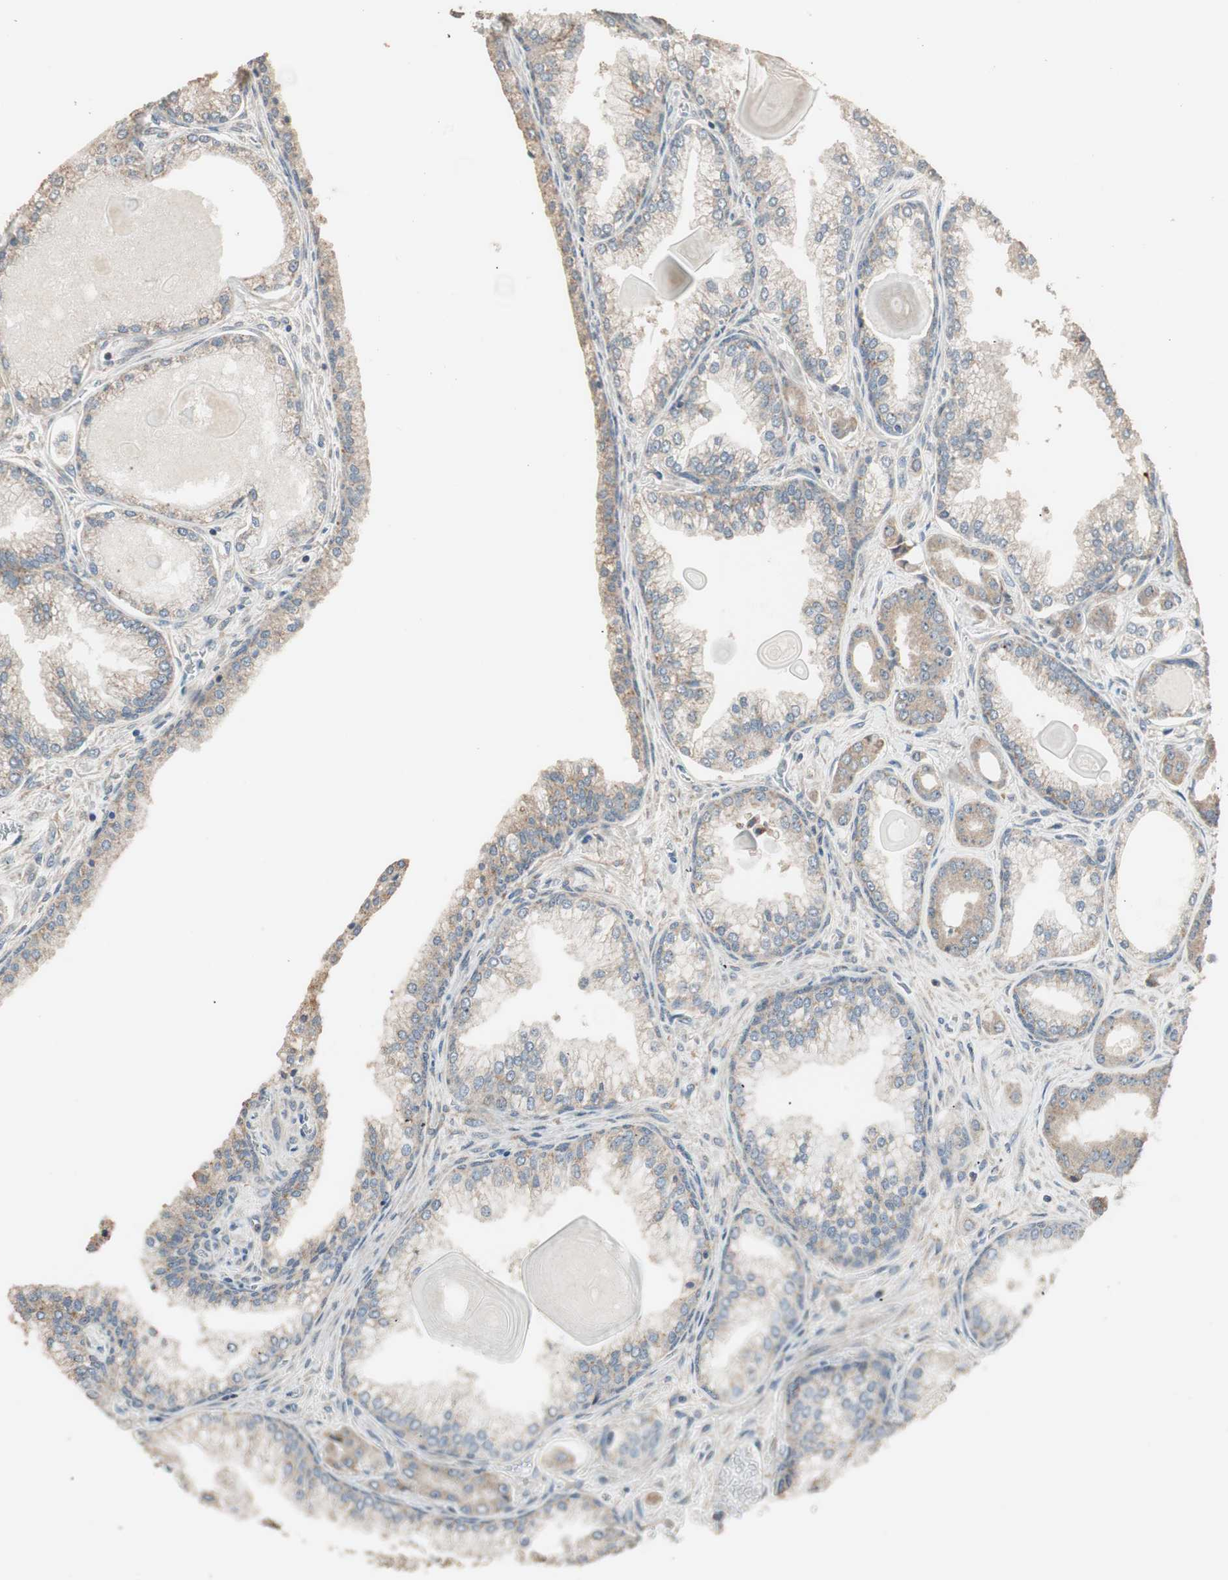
{"staining": {"intensity": "moderate", "quantity": ">75%", "location": "cytoplasmic/membranous"}, "tissue": "prostate cancer", "cell_type": "Tumor cells", "image_type": "cancer", "snomed": [{"axis": "morphology", "description": "Adenocarcinoma, Low grade"}, {"axis": "topography", "description": "Prostate"}], "caption": "High-magnification brightfield microscopy of prostate cancer (adenocarcinoma (low-grade)) stained with DAB (3,3'-diaminobenzidine) (brown) and counterstained with hematoxylin (blue). tumor cells exhibit moderate cytoplasmic/membranous positivity is present in approximately>75% of cells.", "gene": "RARRES1", "patient": {"sex": "male", "age": 59}}